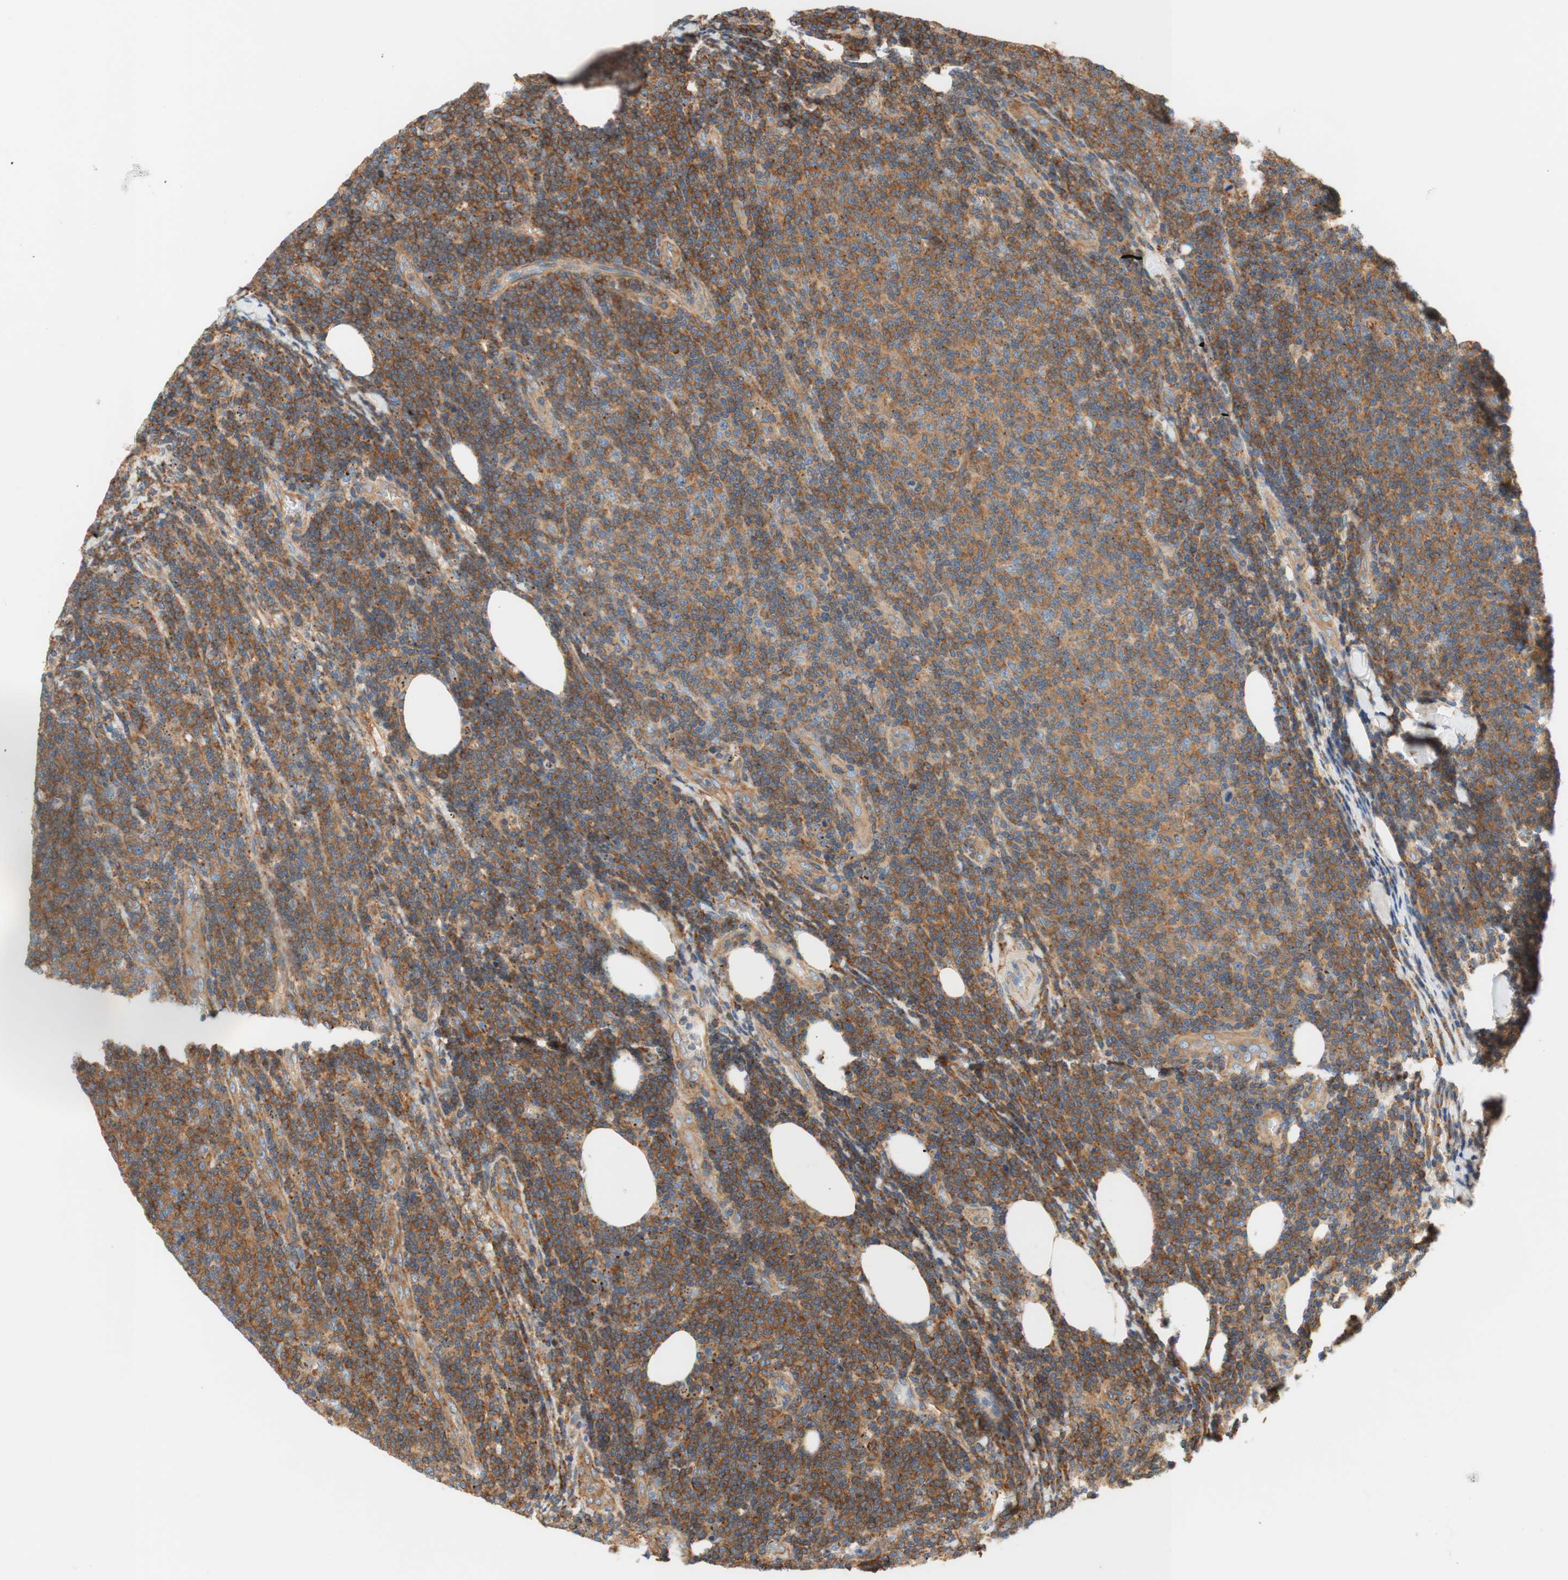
{"staining": {"intensity": "moderate", "quantity": ">75%", "location": "cytoplasmic/membranous"}, "tissue": "lymphoma", "cell_type": "Tumor cells", "image_type": "cancer", "snomed": [{"axis": "morphology", "description": "Malignant lymphoma, non-Hodgkin's type, Low grade"}, {"axis": "topography", "description": "Lymph node"}], "caption": "Immunohistochemistry (IHC) staining of lymphoma, which reveals medium levels of moderate cytoplasmic/membranous positivity in about >75% of tumor cells indicating moderate cytoplasmic/membranous protein expression. The staining was performed using DAB (3,3'-diaminobenzidine) (brown) for protein detection and nuclei were counterstained in hematoxylin (blue).", "gene": "VPS26A", "patient": {"sex": "male", "age": 66}}